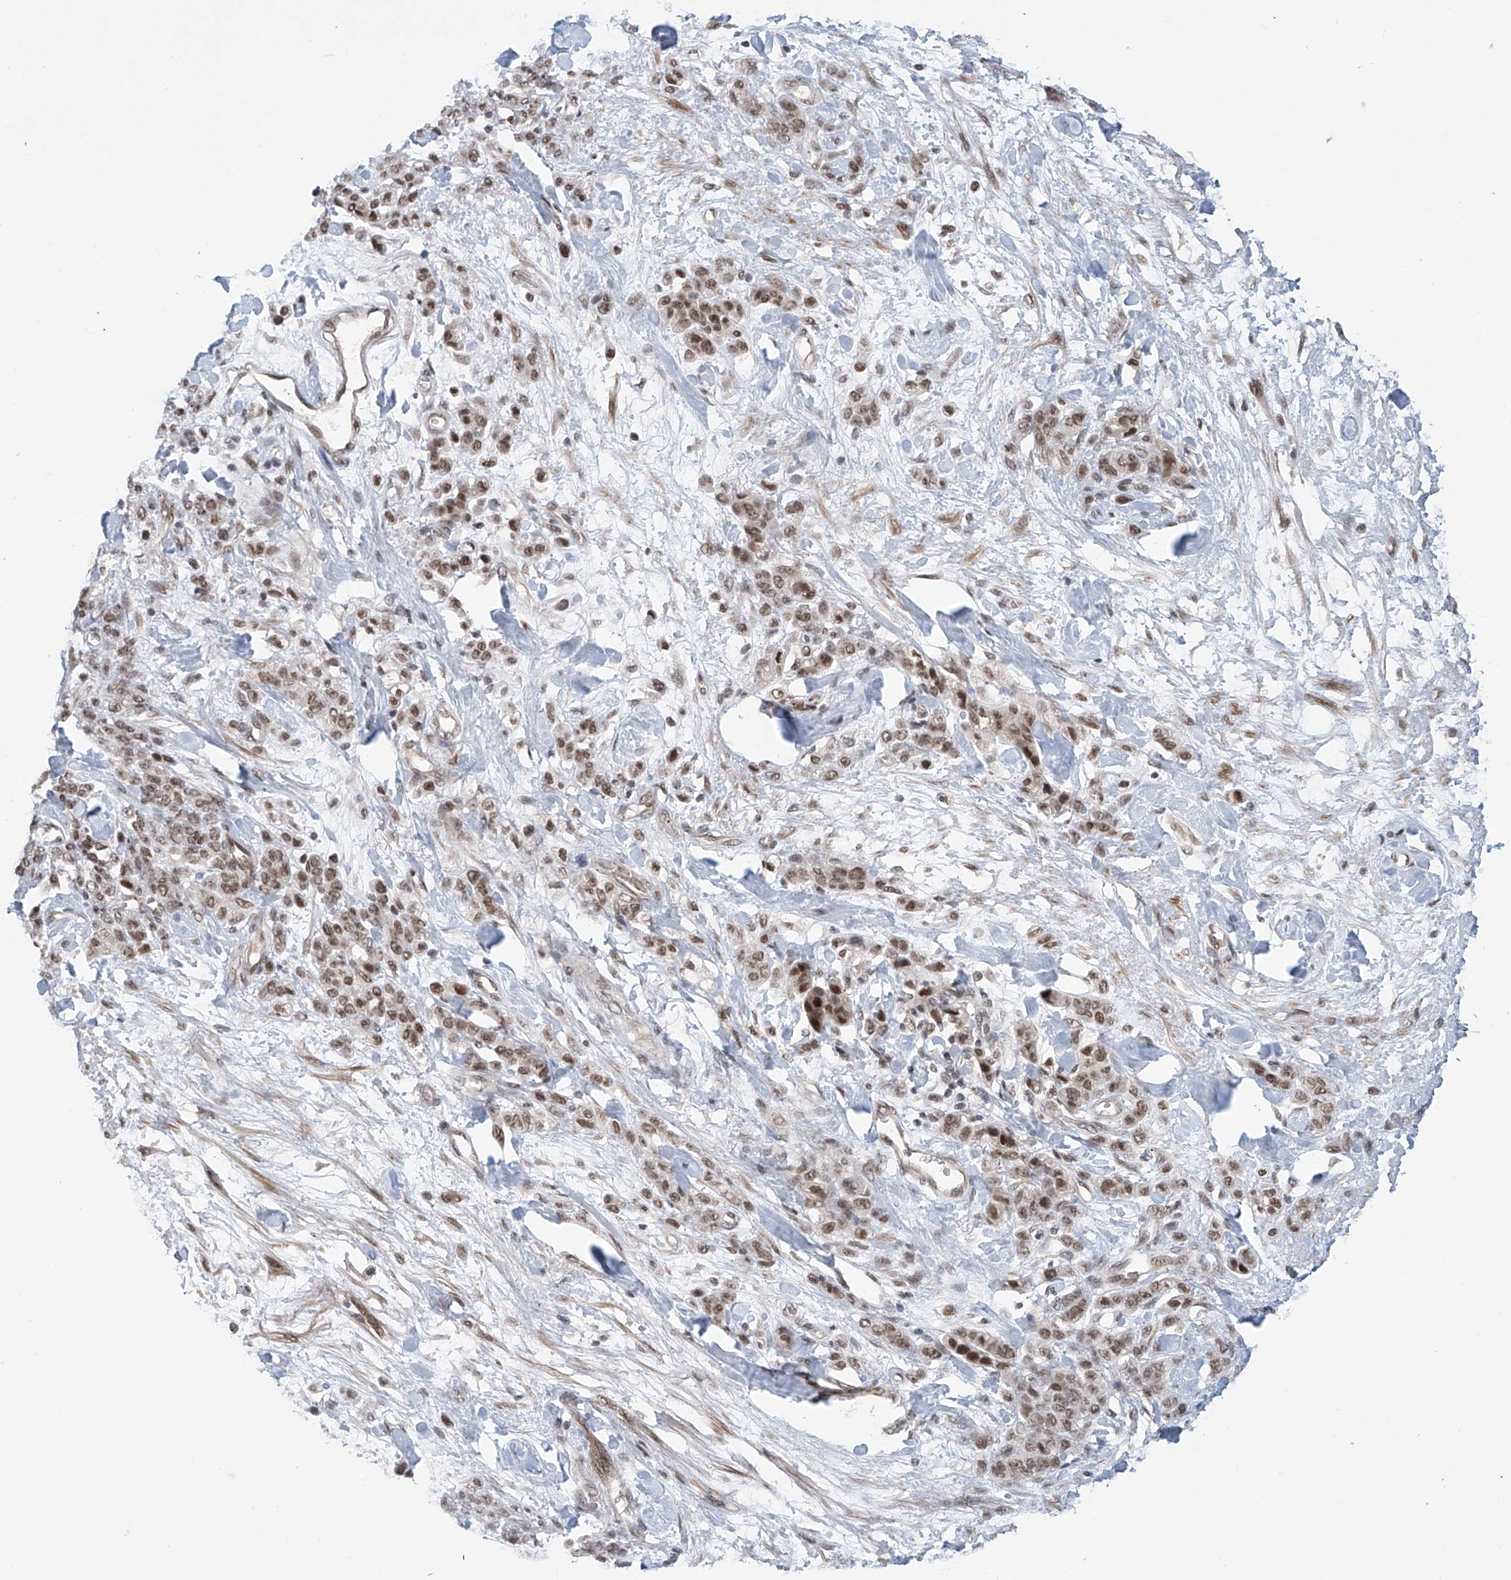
{"staining": {"intensity": "moderate", "quantity": ">75%", "location": "nuclear"}, "tissue": "stomach cancer", "cell_type": "Tumor cells", "image_type": "cancer", "snomed": [{"axis": "morphology", "description": "Normal tissue, NOS"}, {"axis": "morphology", "description": "Adenocarcinoma, NOS"}, {"axis": "topography", "description": "Stomach"}], "caption": "Immunohistochemistry photomicrograph of stomach cancer stained for a protein (brown), which reveals medium levels of moderate nuclear staining in approximately >75% of tumor cells.", "gene": "ZNF470", "patient": {"sex": "male", "age": 82}}